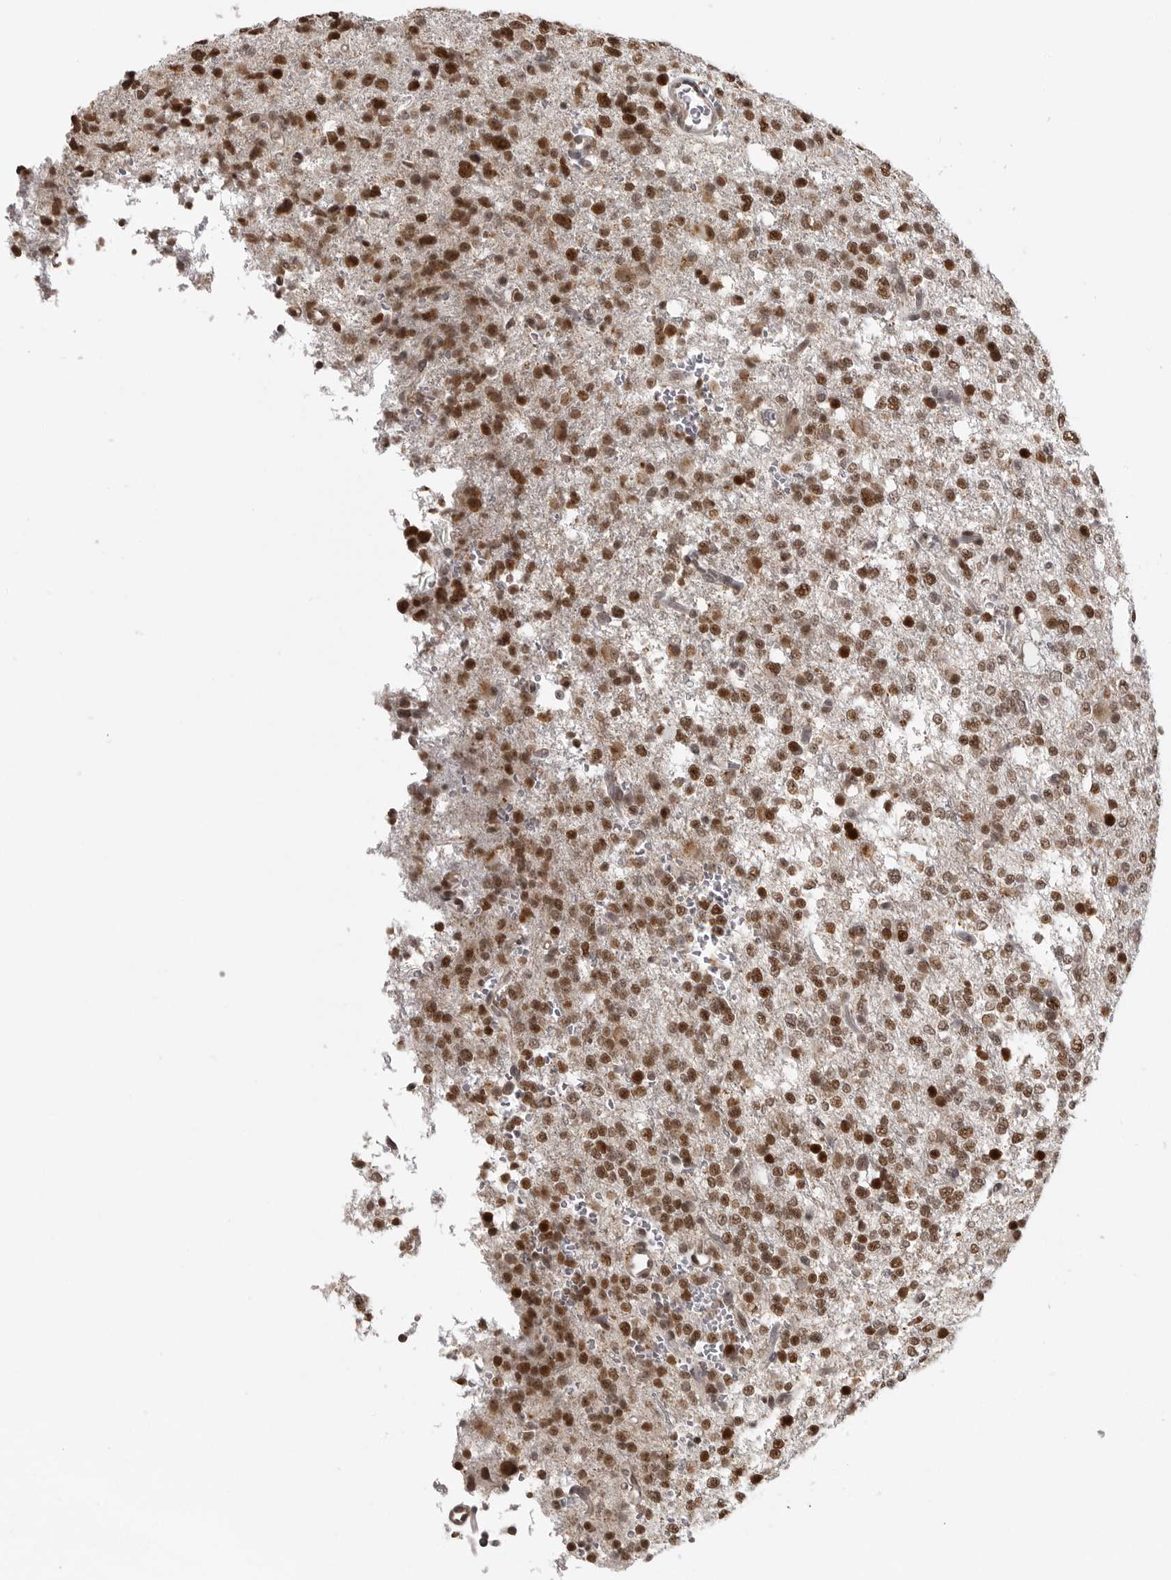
{"staining": {"intensity": "strong", "quantity": ">75%", "location": "nuclear"}, "tissue": "glioma", "cell_type": "Tumor cells", "image_type": "cancer", "snomed": [{"axis": "morphology", "description": "Glioma, malignant, High grade"}, {"axis": "topography", "description": "Brain"}], "caption": "Brown immunohistochemical staining in malignant glioma (high-grade) displays strong nuclear staining in about >75% of tumor cells.", "gene": "ISG20L2", "patient": {"sex": "female", "age": 62}}